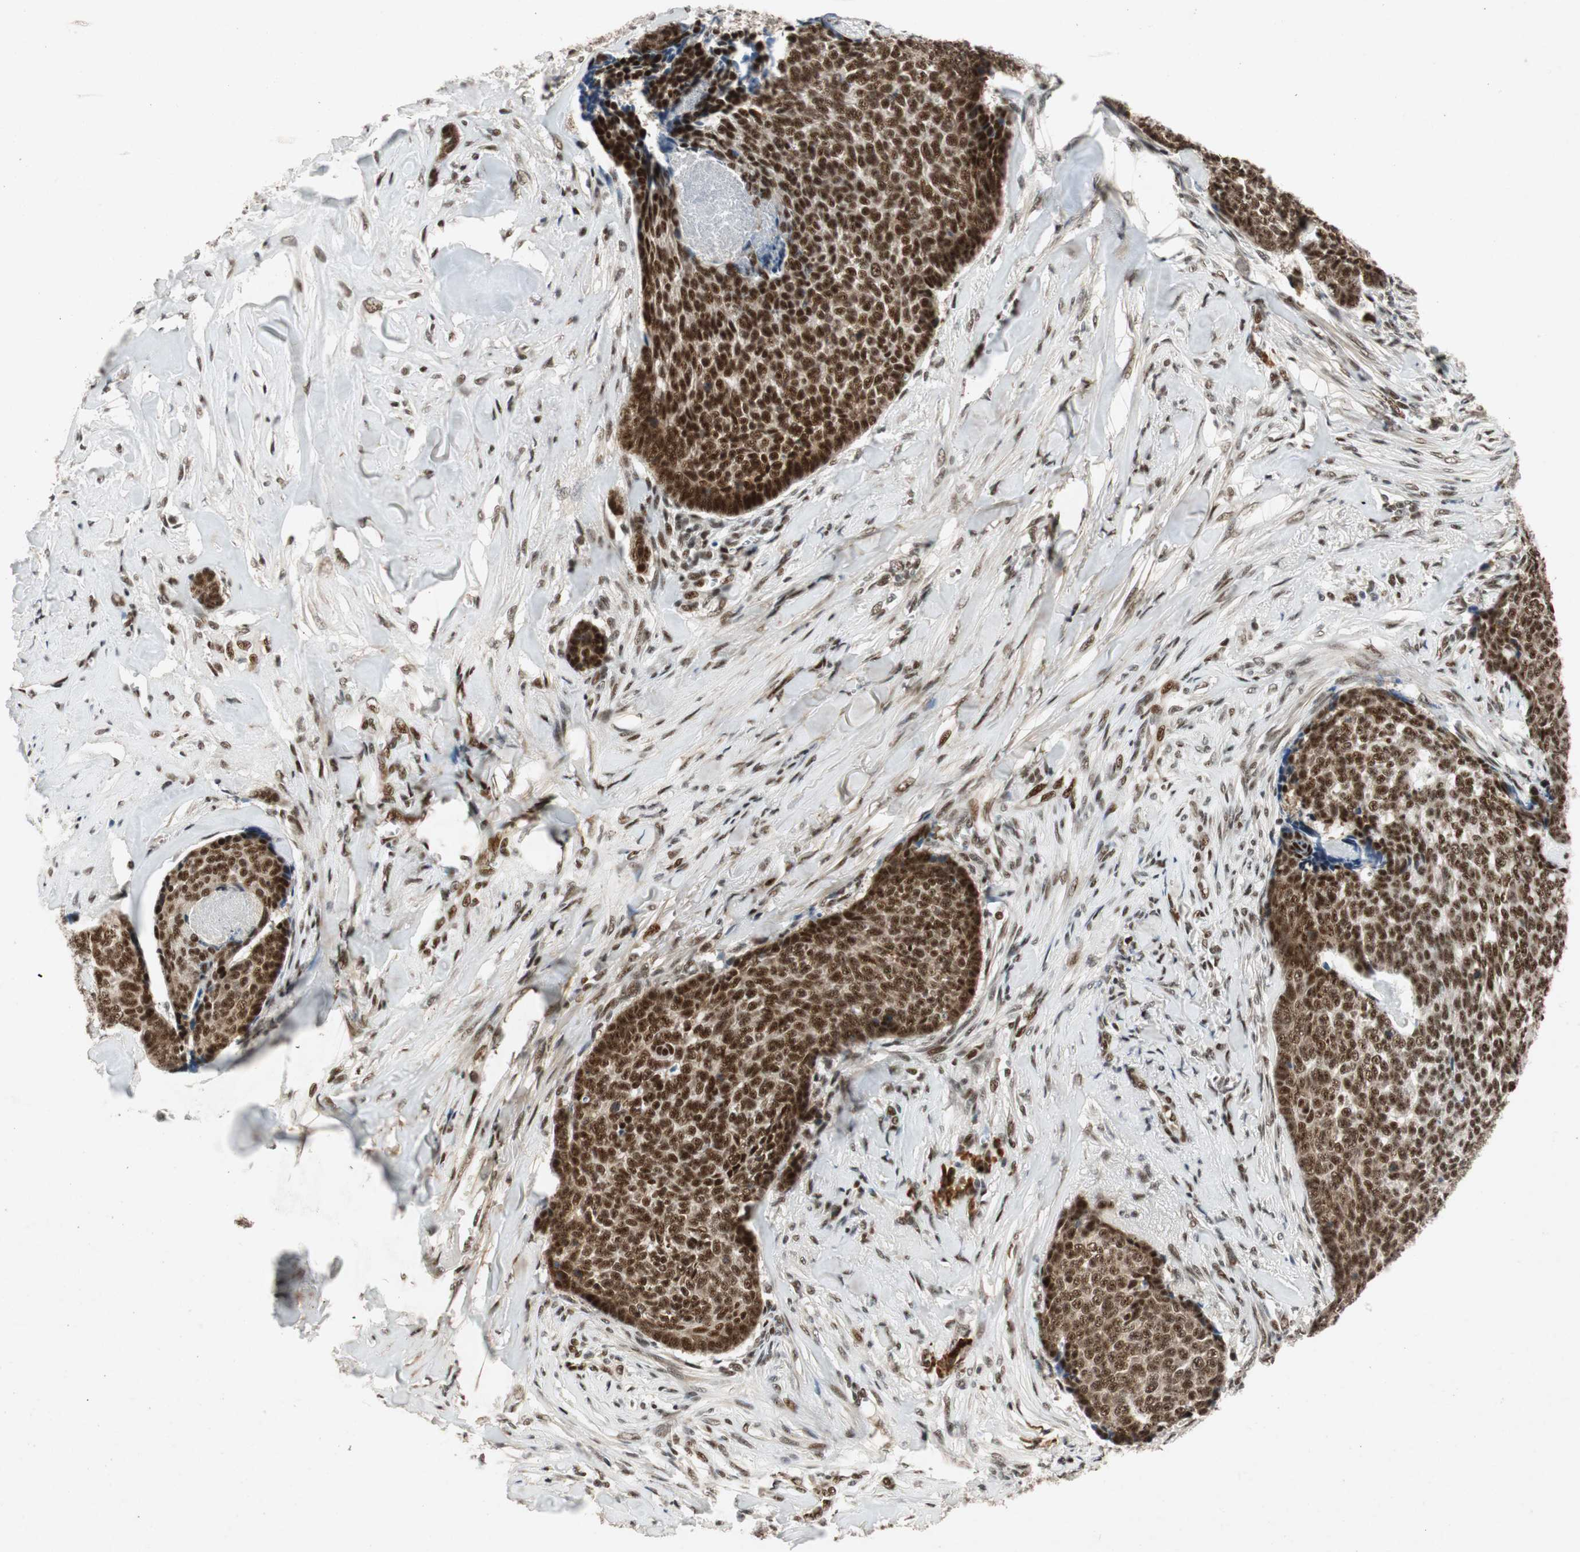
{"staining": {"intensity": "strong", "quantity": ">75%", "location": "nuclear"}, "tissue": "skin cancer", "cell_type": "Tumor cells", "image_type": "cancer", "snomed": [{"axis": "morphology", "description": "Basal cell carcinoma"}, {"axis": "topography", "description": "Skin"}], "caption": "Strong nuclear positivity for a protein is identified in approximately >75% of tumor cells of skin cancer using immunohistochemistry (IHC).", "gene": "NCBP3", "patient": {"sex": "male", "age": 84}}